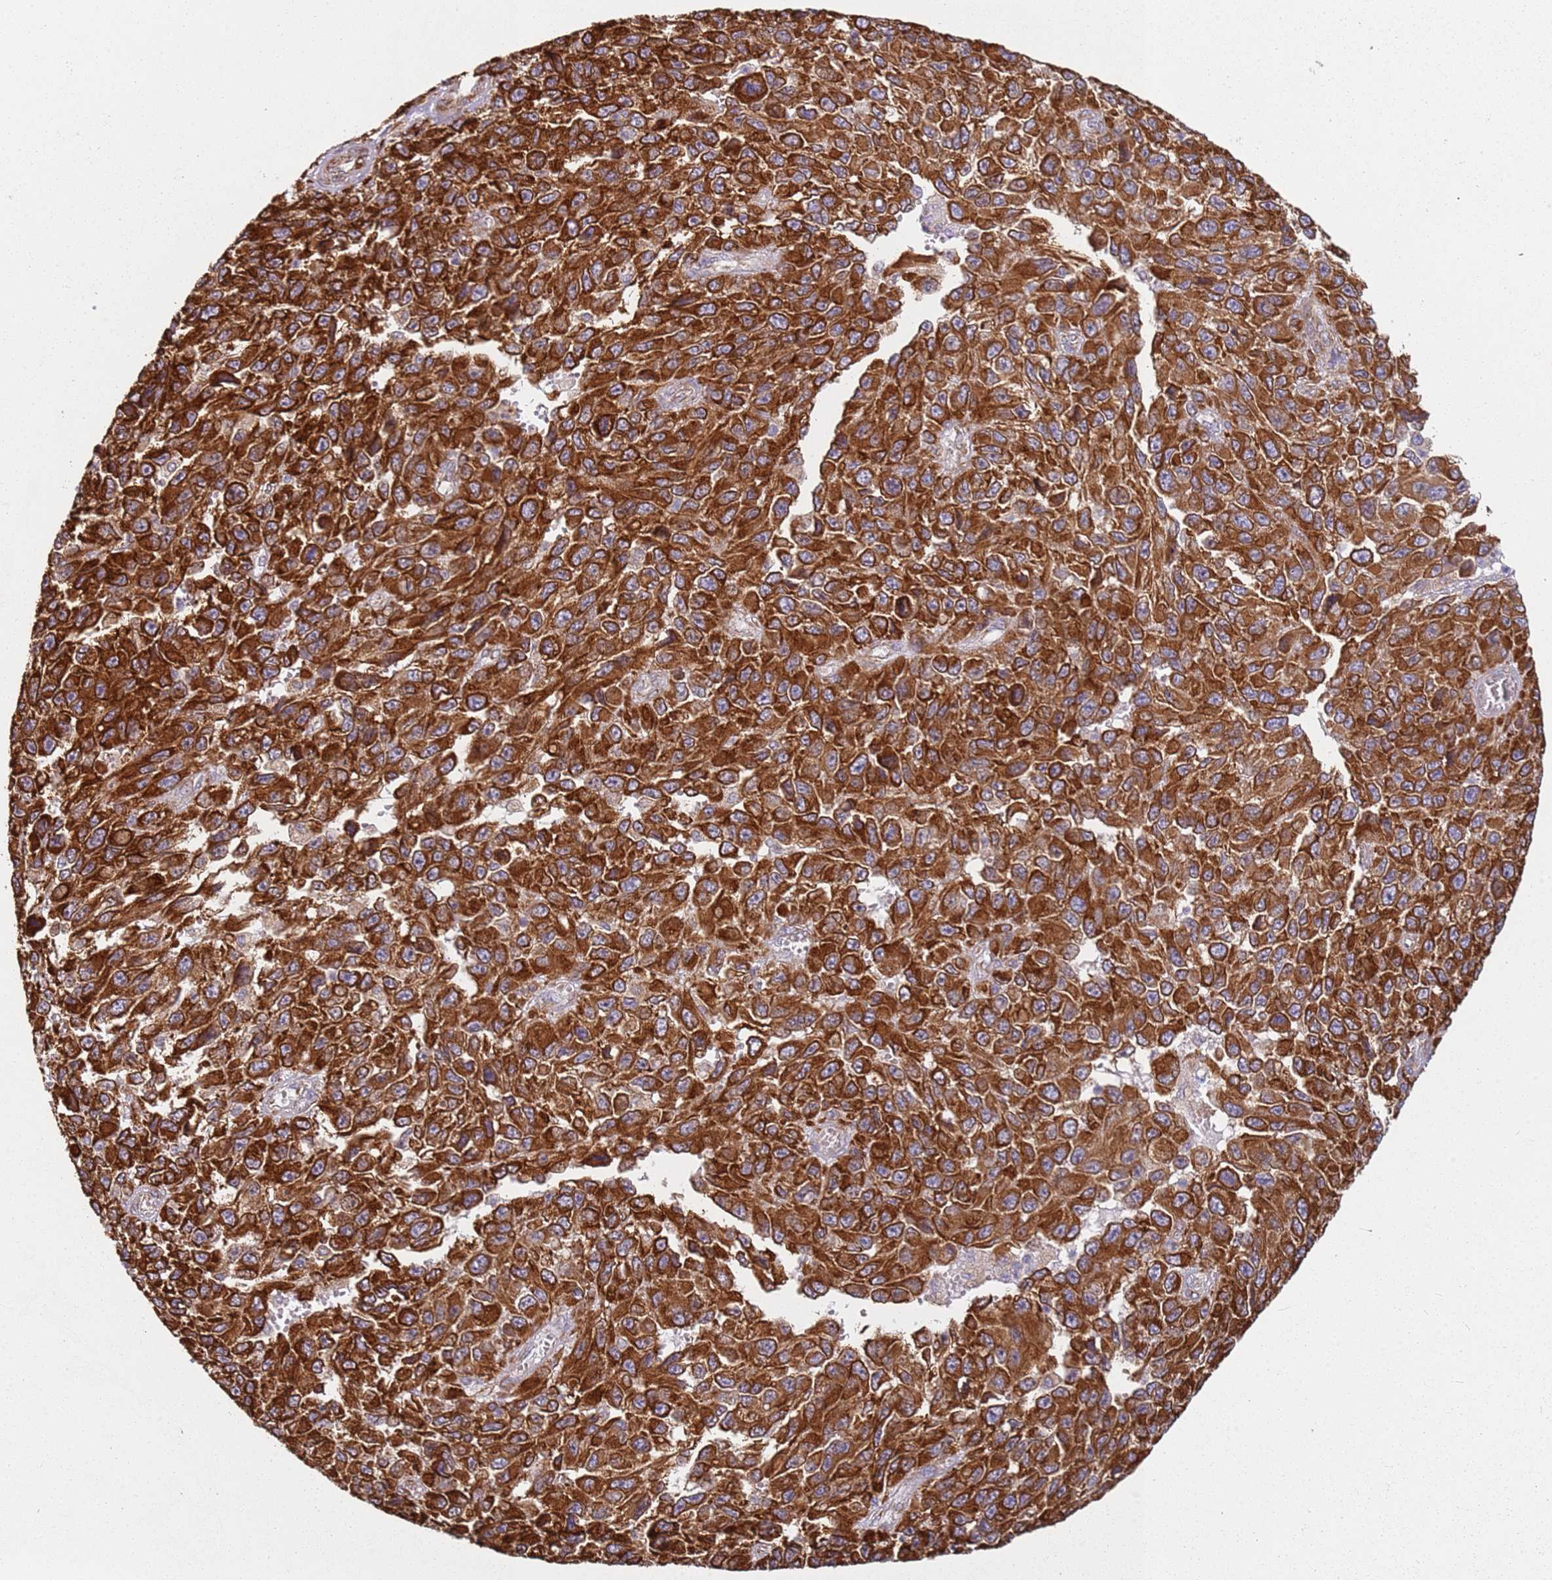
{"staining": {"intensity": "strong", "quantity": ">75%", "location": "cytoplasmic/membranous"}, "tissue": "melanoma", "cell_type": "Tumor cells", "image_type": "cancer", "snomed": [{"axis": "morphology", "description": "Normal tissue, NOS"}, {"axis": "morphology", "description": "Malignant melanoma, NOS"}, {"axis": "topography", "description": "Skin"}], "caption": "A histopathology image of malignant melanoma stained for a protein shows strong cytoplasmic/membranous brown staining in tumor cells.", "gene": "ARFRP1", "patient": {"sex": "female", "age": 96}}